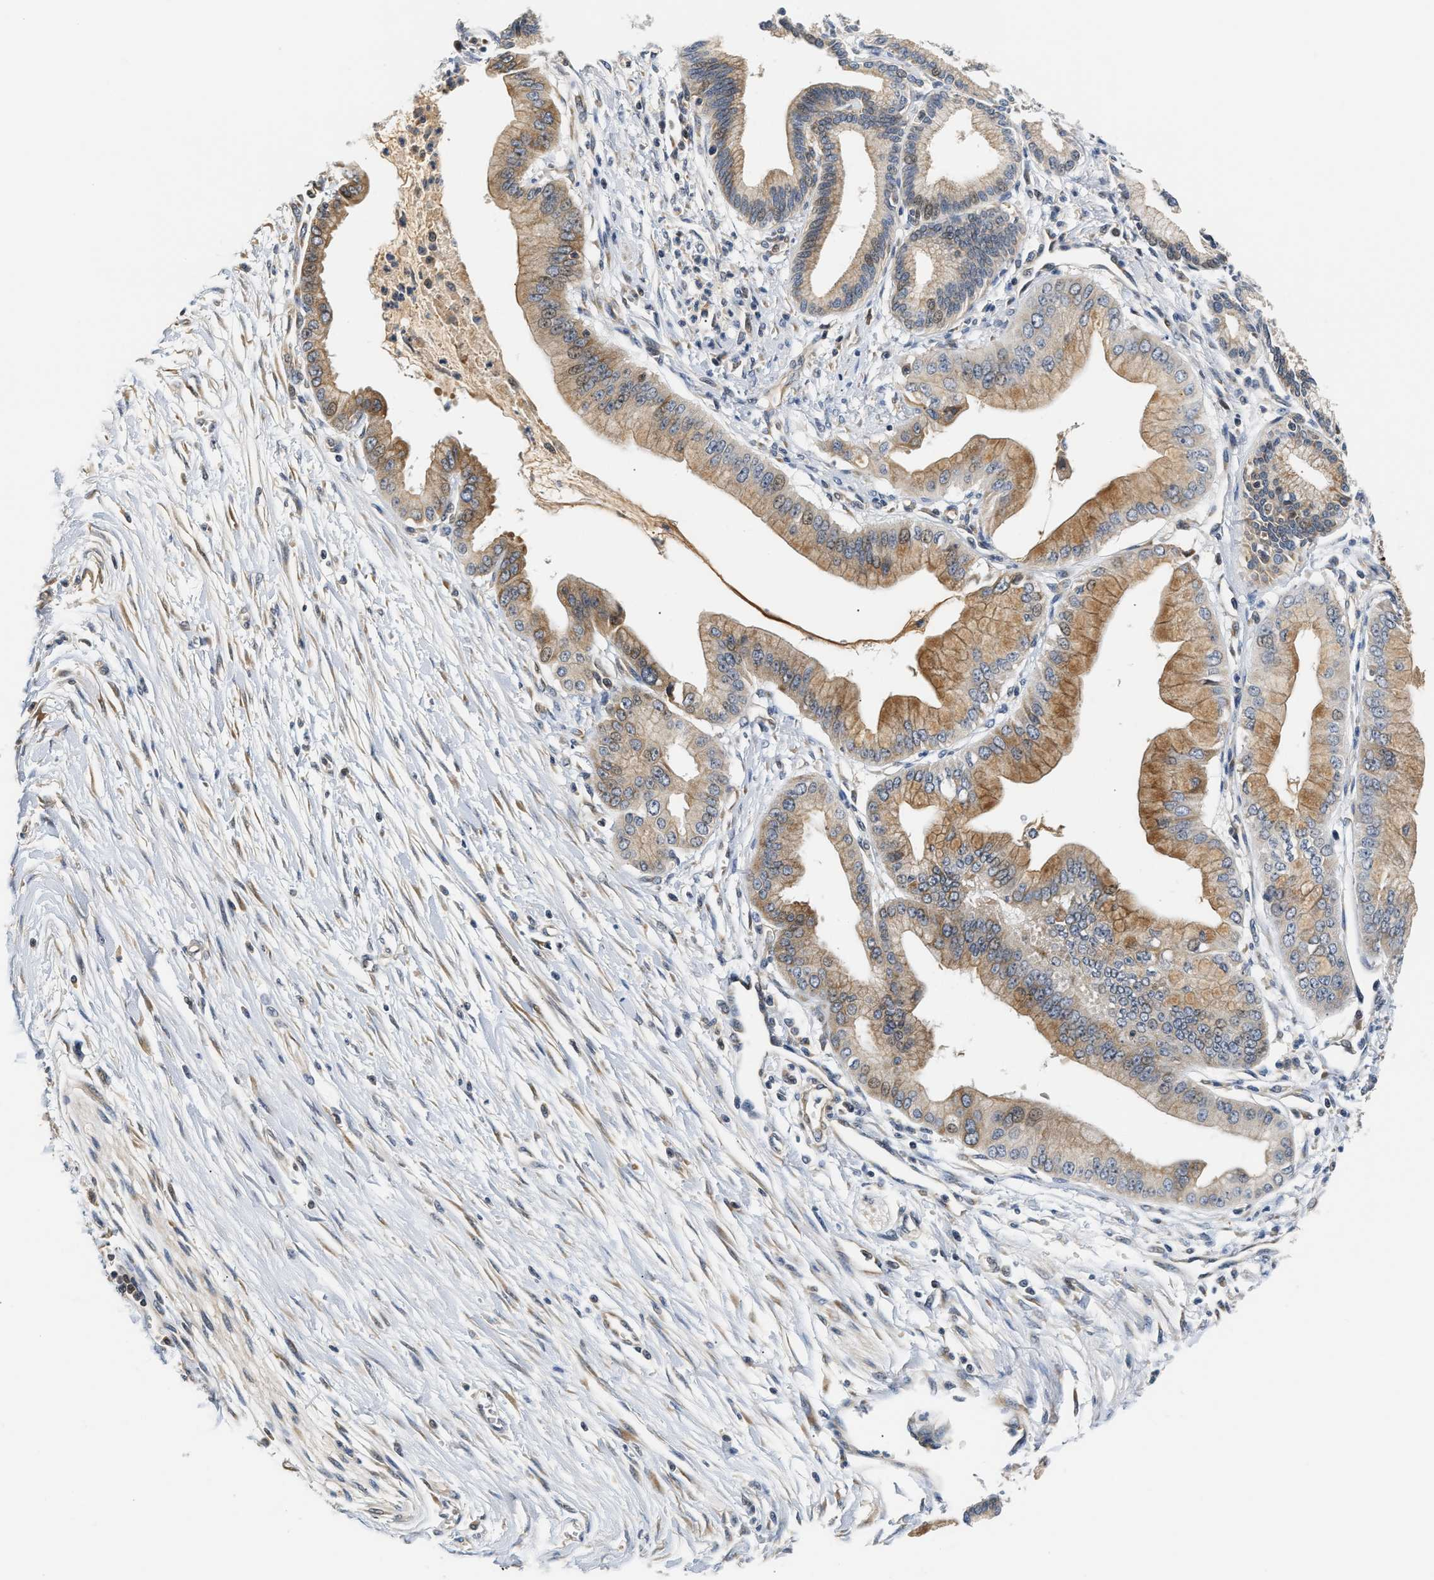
{"staining": {"intensity": "moderate", "quantity": ">75%", "location": "cytoplasmic/membranous"}, "tissue": "pancreatic cancer", "cell_type": "Tumor cells", "image_type": "cancer", "snomed": [{"axis": "morphology", "description": "Adenocarcinoma, NOS"}, {"axis": "topography", "description": "Pancreas"}], "caption": "Immunohistochemical staining of human pancreatic cancer (adenocarcinoma) demonstrates medium levels of moderate cytoplasmic/membranous protein expression in approximately >75% of tumor cells.", "gene": "TNIP2", "patient": {"sex": "male", "age": 59}}